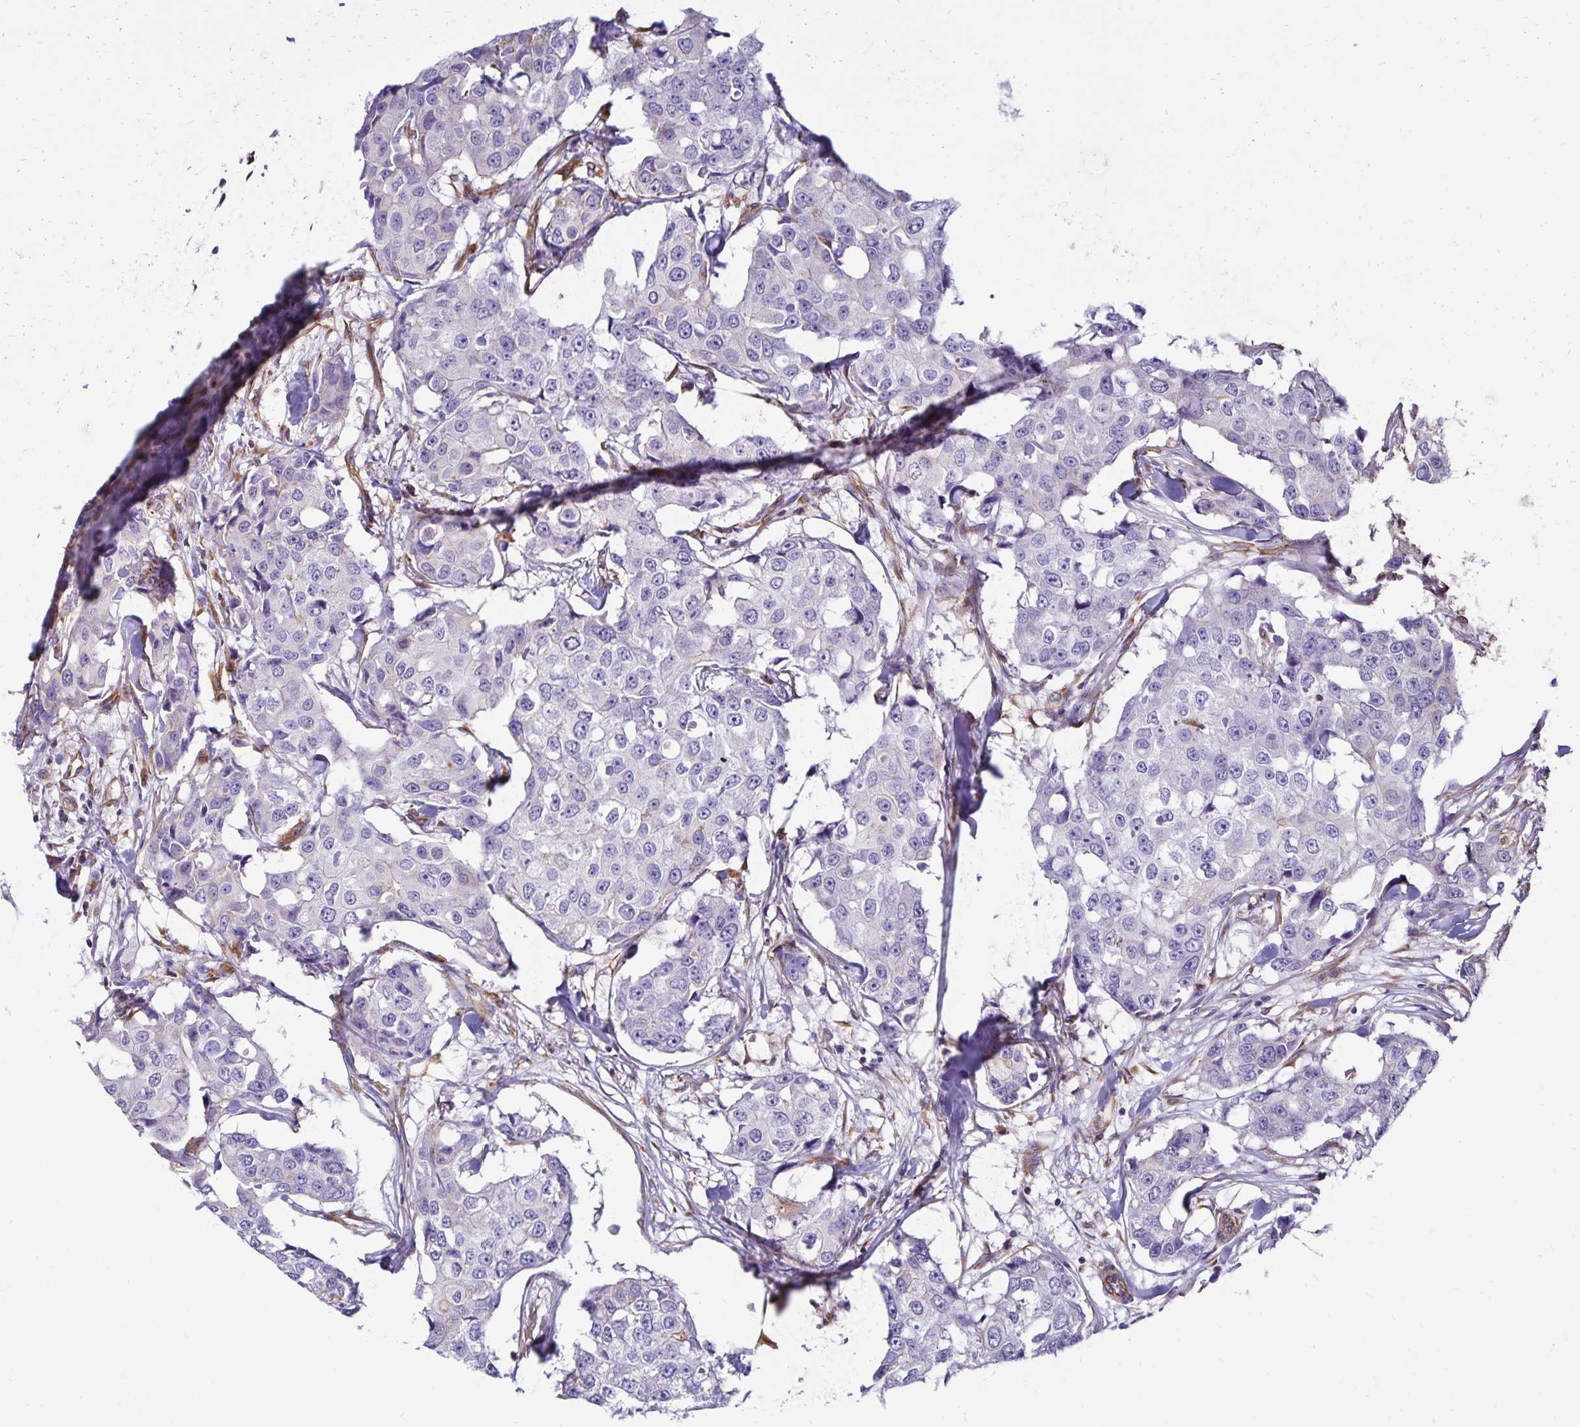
{"staining": {"intensity": "negative", "quantity": "none", "location": "none"}, "tissue": "breast cancer", "cell_type": "Tumor cells", "image_type": "cancer", "snomed": [{"axis": "morphology", "description": "Duct carcinoma"}, {"axis": "topography", "description": "Breast"}], "caption": "Photomicrograph shows no protein positivity in tumor cells of breast infiltrating ductal carcinoma tissue.", "gene": "TRPV6", "patient": {"sex": "female", "age": 27}}